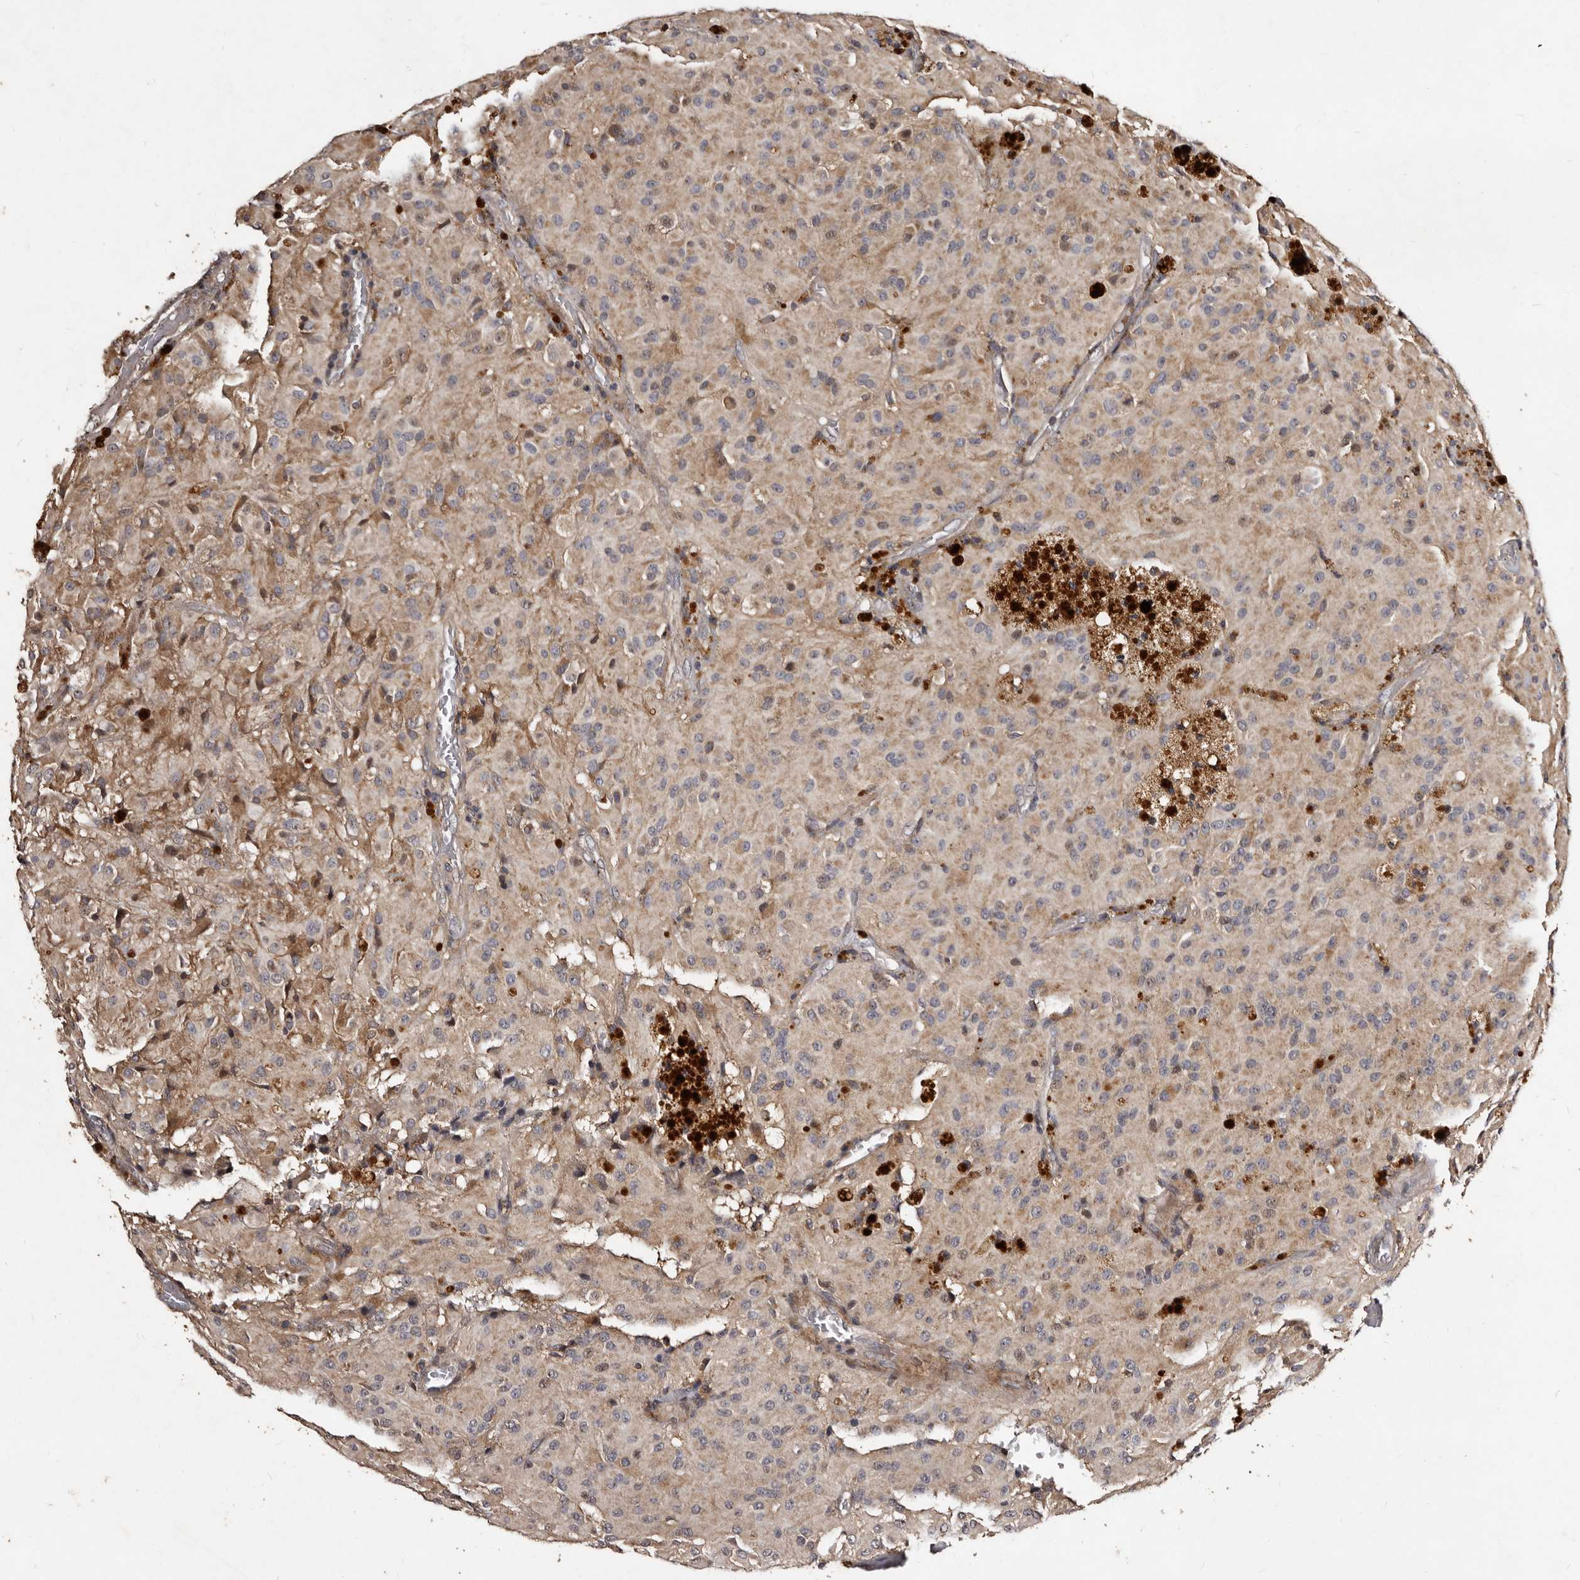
{"staining": {"intensity": "weak", "quantity": "25%-75%", "location": "cytoplasmic/membranous"}, "tissue": "glioma", "cell_type": "Tumor cells", "image_type": "cancer", "snomed": [{"axis": "morphology", "description": "Glioma, malignant, High grade"}, {"axis": "topography", "description": "Brain"}], "caption": "Glioma was stained to show a protein in brown. There is low levels of weak cytoplasmic/membranous expression in about 25%-75% of tumor cells. The staining is performed using DAB brown chromogen to label protein expression. The nuclei are counter-stained blue using hematoxylin.", "gene": "MKRN3", "patient": {"sex": "female", "age": 59}}